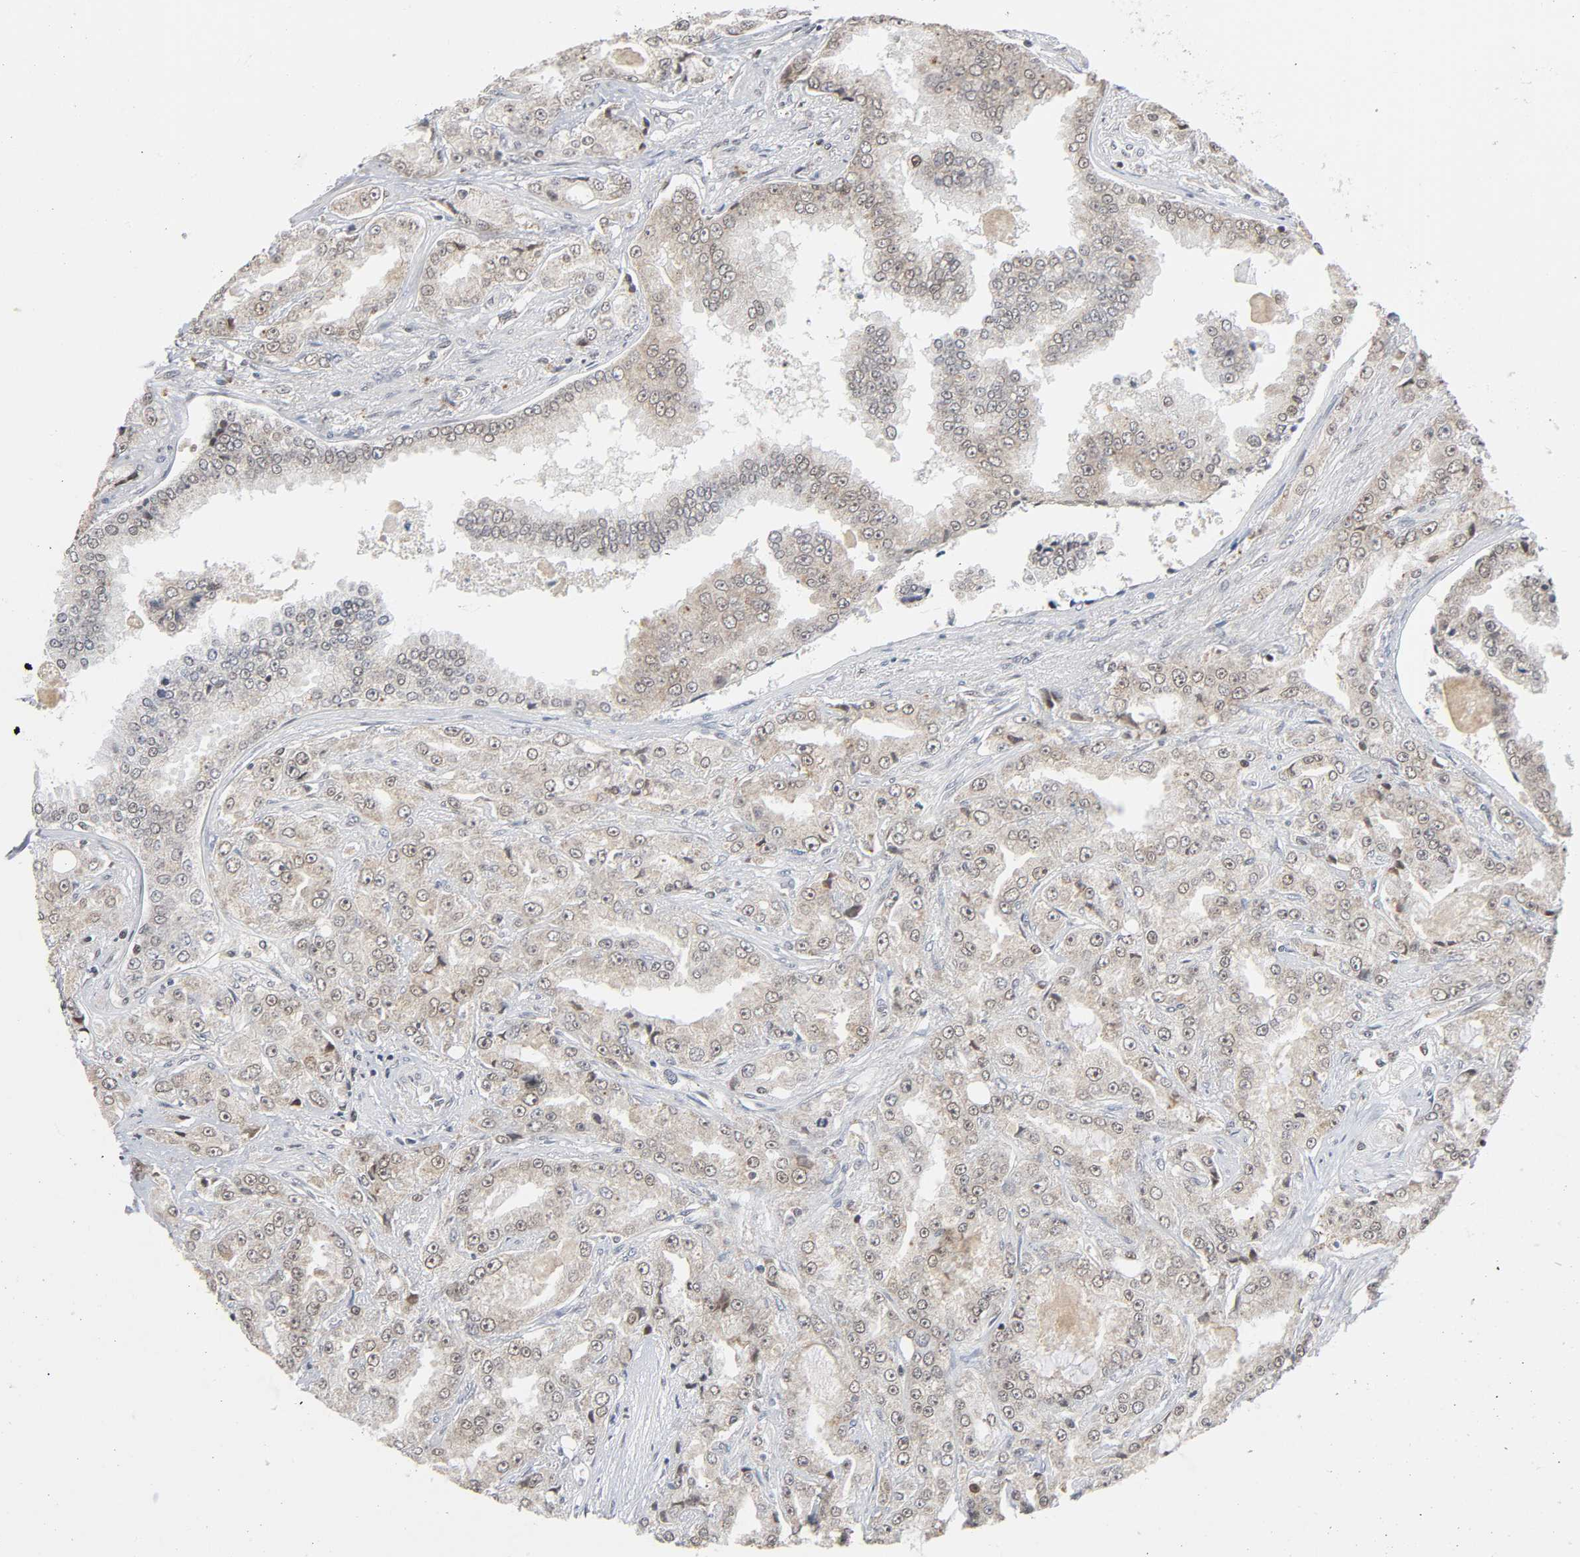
{"staining": {"intensity": "moderate", "quantity": ">75%", "location": "nuclear"}, "tissue": "prostate cancer", "cell_type": "Tumor cells", "image_type": "cancer", "snomed": [{"axis": "morphology", "description": "Adenocarcinoma, High grade"}, {"axis": "topography", "description": "Prostate"}], "caption": "IHC micrograph of neoplastic tissue: human prostate cancer (high-grade adenocarcinoma) stained using immunohistochemistry exhibits medium levels of moderate protein expression localized specifically in the nuclear of tumor cells, appearing as a nuclear brown color.", "gene": "KAT2B", "patient": {"sex": "male", "age": 73}}